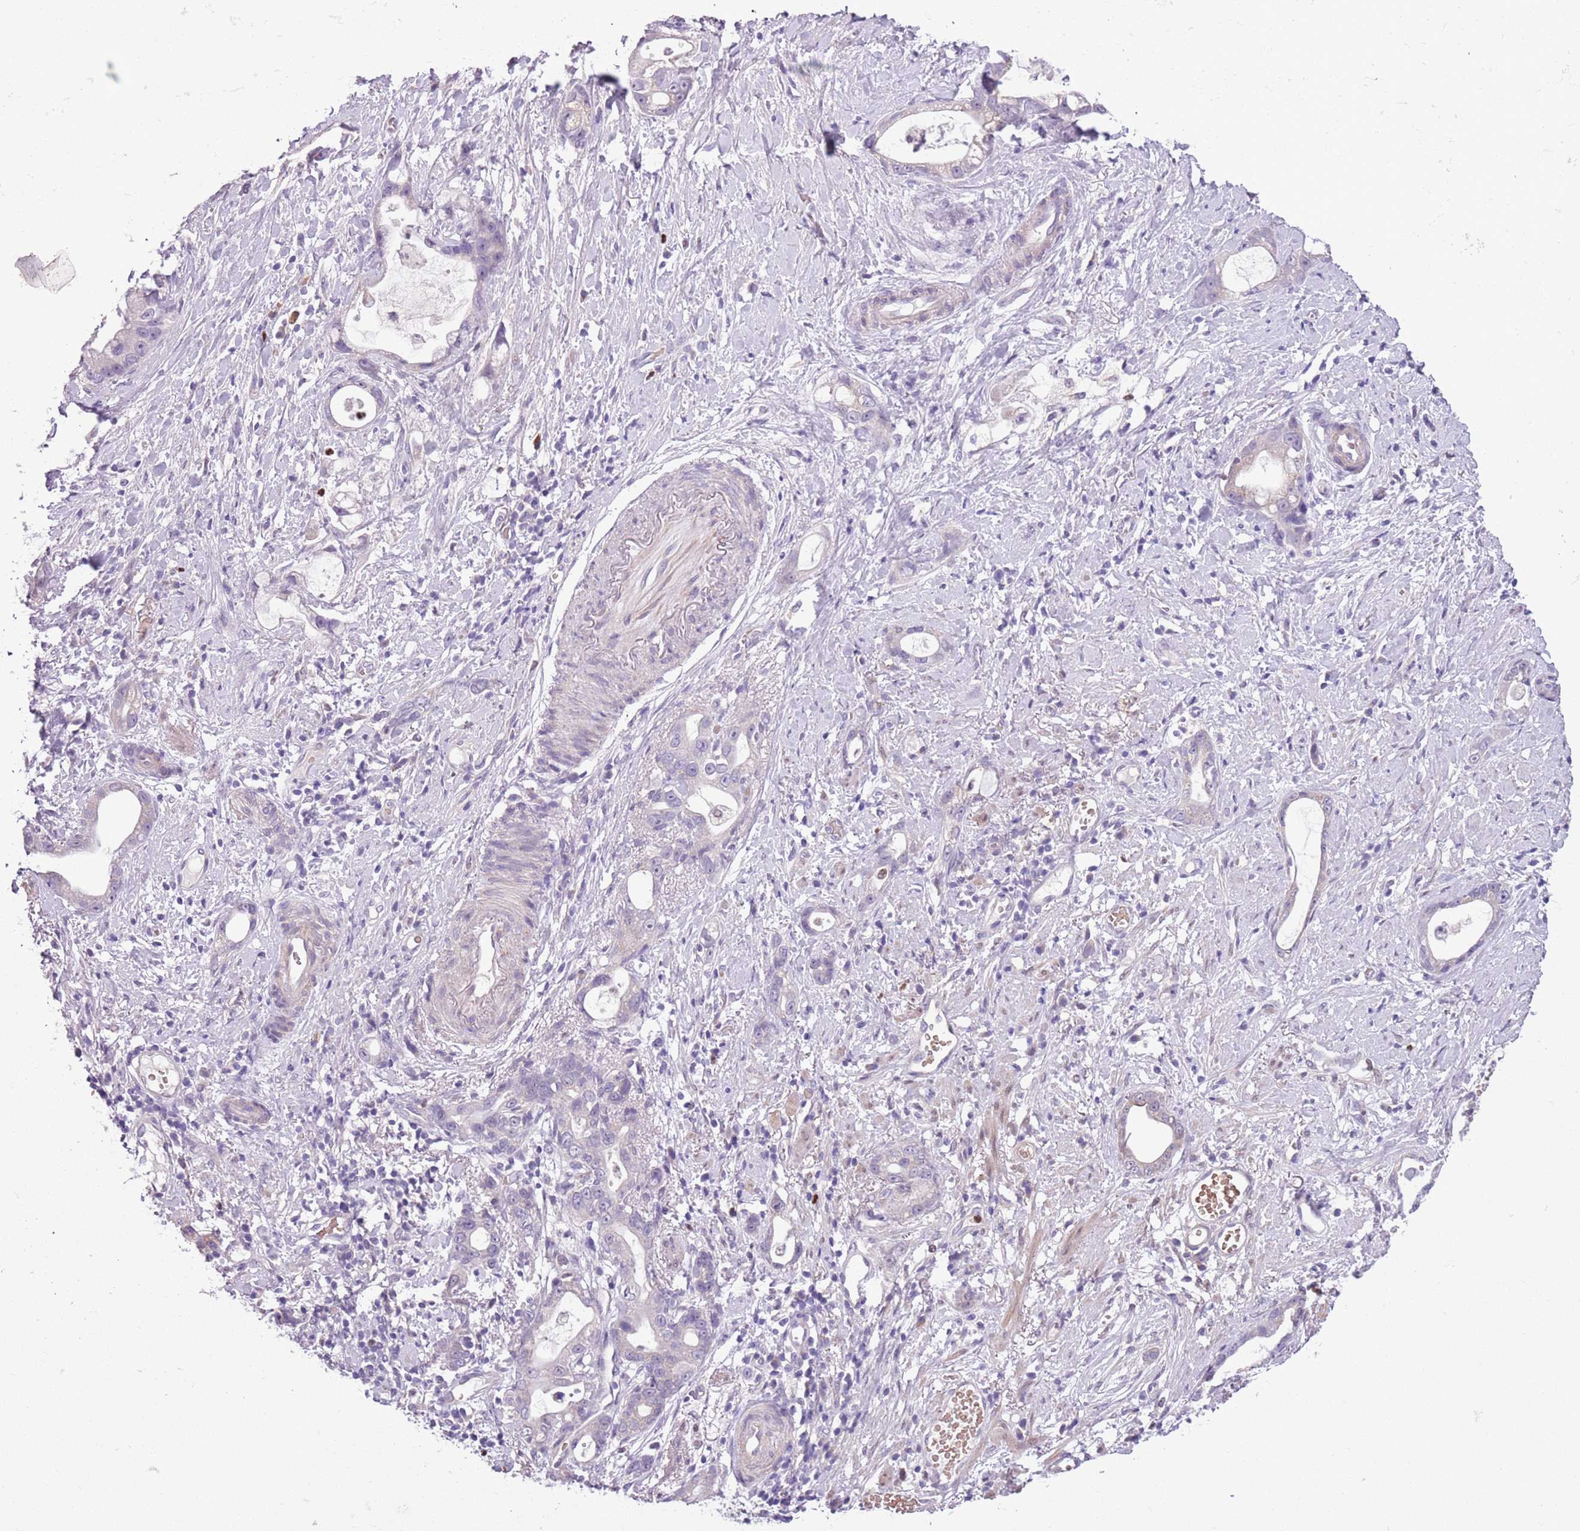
{"staining": {"intensity": "negative", "quantity": "none", "location": "none"}, "tissue": "stomach cancer", "cell_type": "Tumor cells", "image_type": "cancer", "snomed": [{"axis": "morphology", "description": "Adenocarcinoma, NOS"}, {"axis": "topography", "description": "Stomach"}], "caption": "High magnification brightfield microscopy of stomach cancer stained with DAB (3,3'-diaminobenzidine) (brown) and counterstained with hematoxylin (blue): tumor cells show no significant staining.", "gene": "ADCY7", "patient": {"sex": "male", "age": 55}}